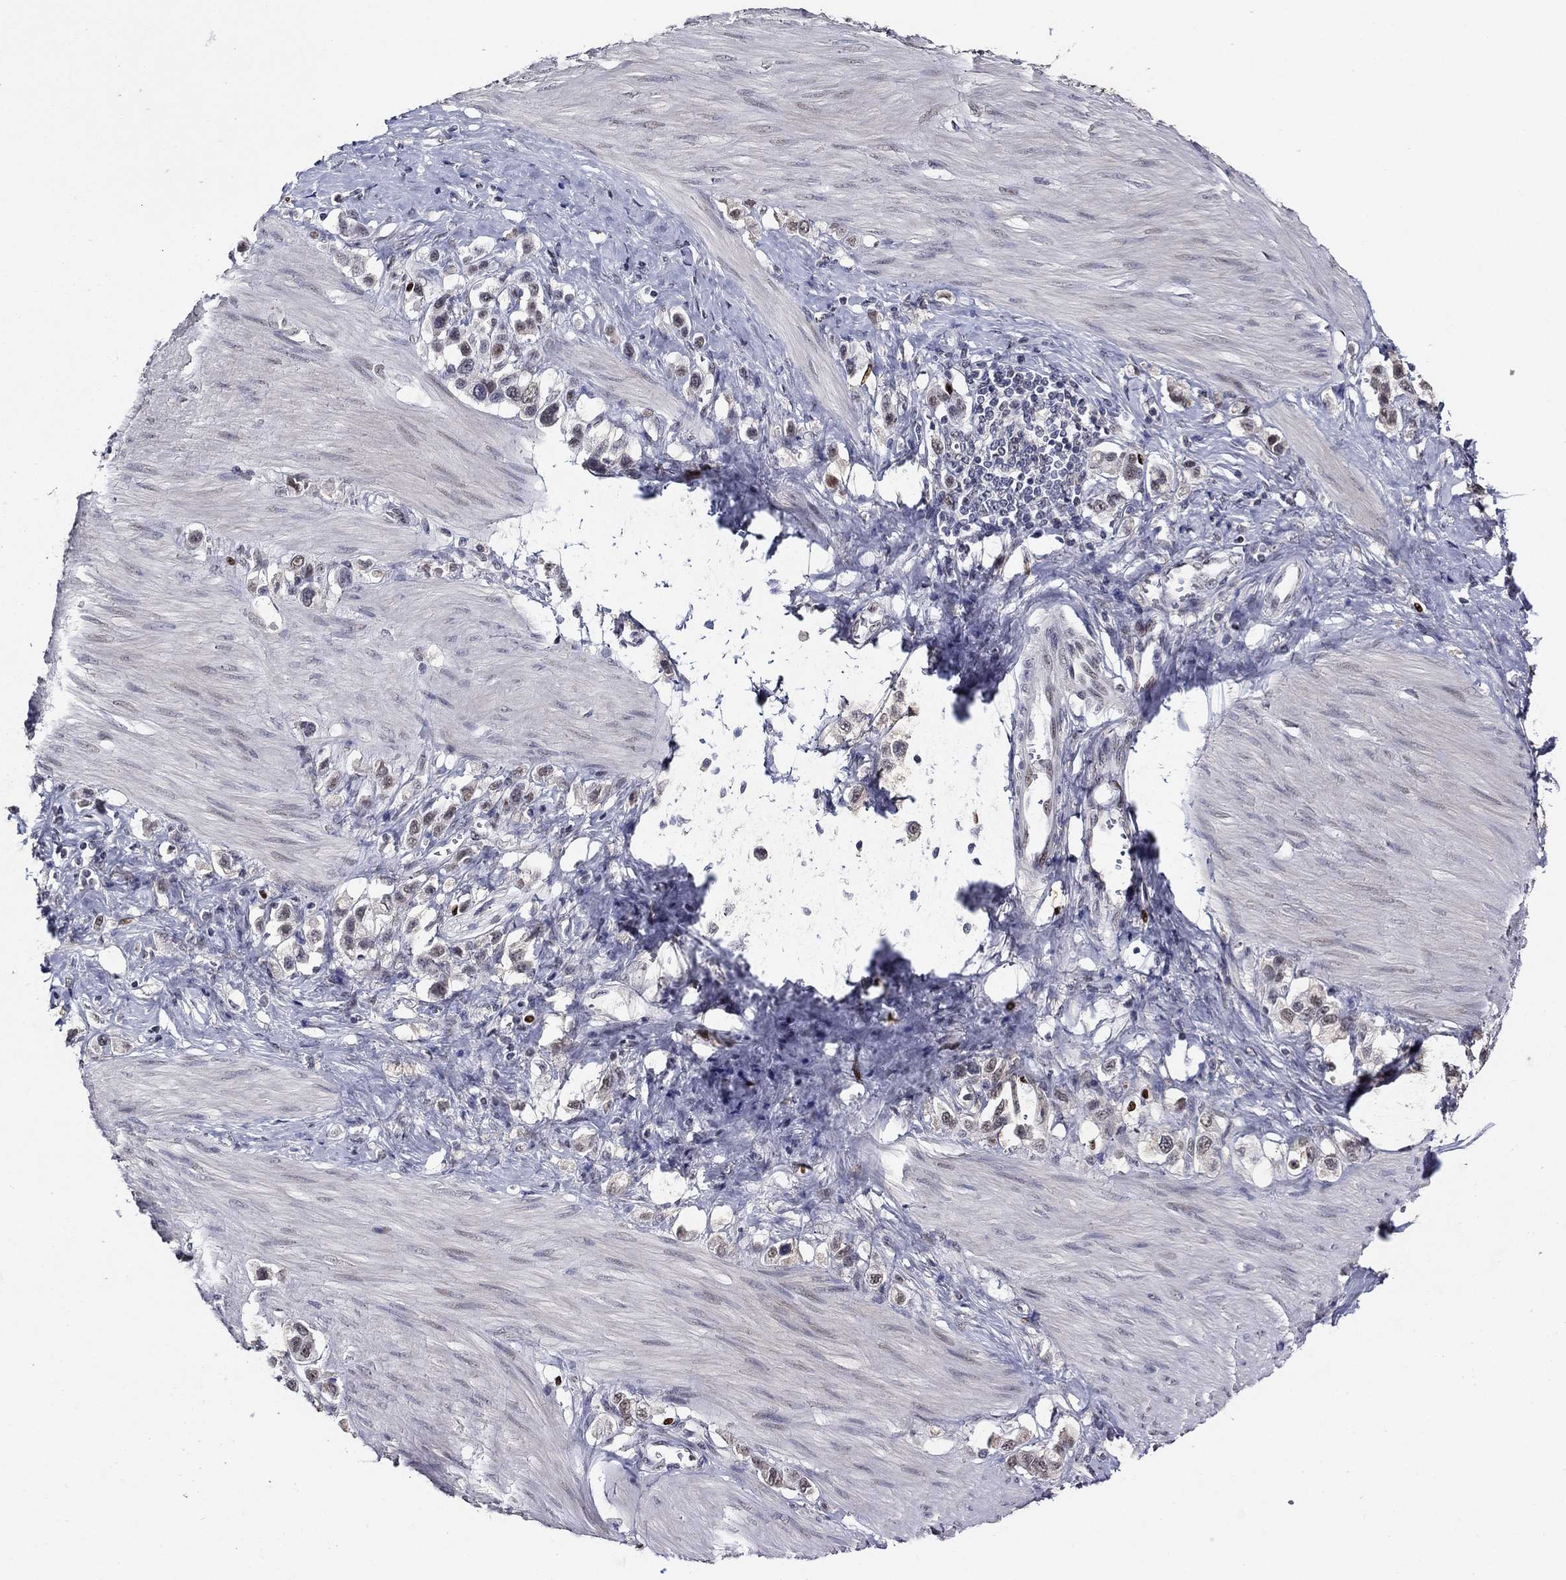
{"staining": {"intensity": "moderate", "quantity": "<25%", "location": "nuclear"}, "tissue": "stomach cancer", "cell_type": "Tumor cells", "image_type": "cancer", "snomed": [{"axis": "morphology", "description": "Normal tissue, NOS"}, {"axis": "morphology", "description": "Adenocarcinoma, NOS"}, {"axis": "morphology", "description": "Adenocarcinoma, High grade"}, {"axis": "topography", "description": "Stomach, upper"}, {"axis": "topography", "description": "Stomach"}], "caption": "High-power microscopy captured an IHC histopathology image of adenocarcinoma (stomach), revealing moderate nuclear positivity in approximately <25% of tumor cells. (DAB (3,3'-diaminobenzidine) IHC with brightfield microscopy, high magnification).", "gene": "GATA2", "patient": {"sex": "female", "age": 65}}